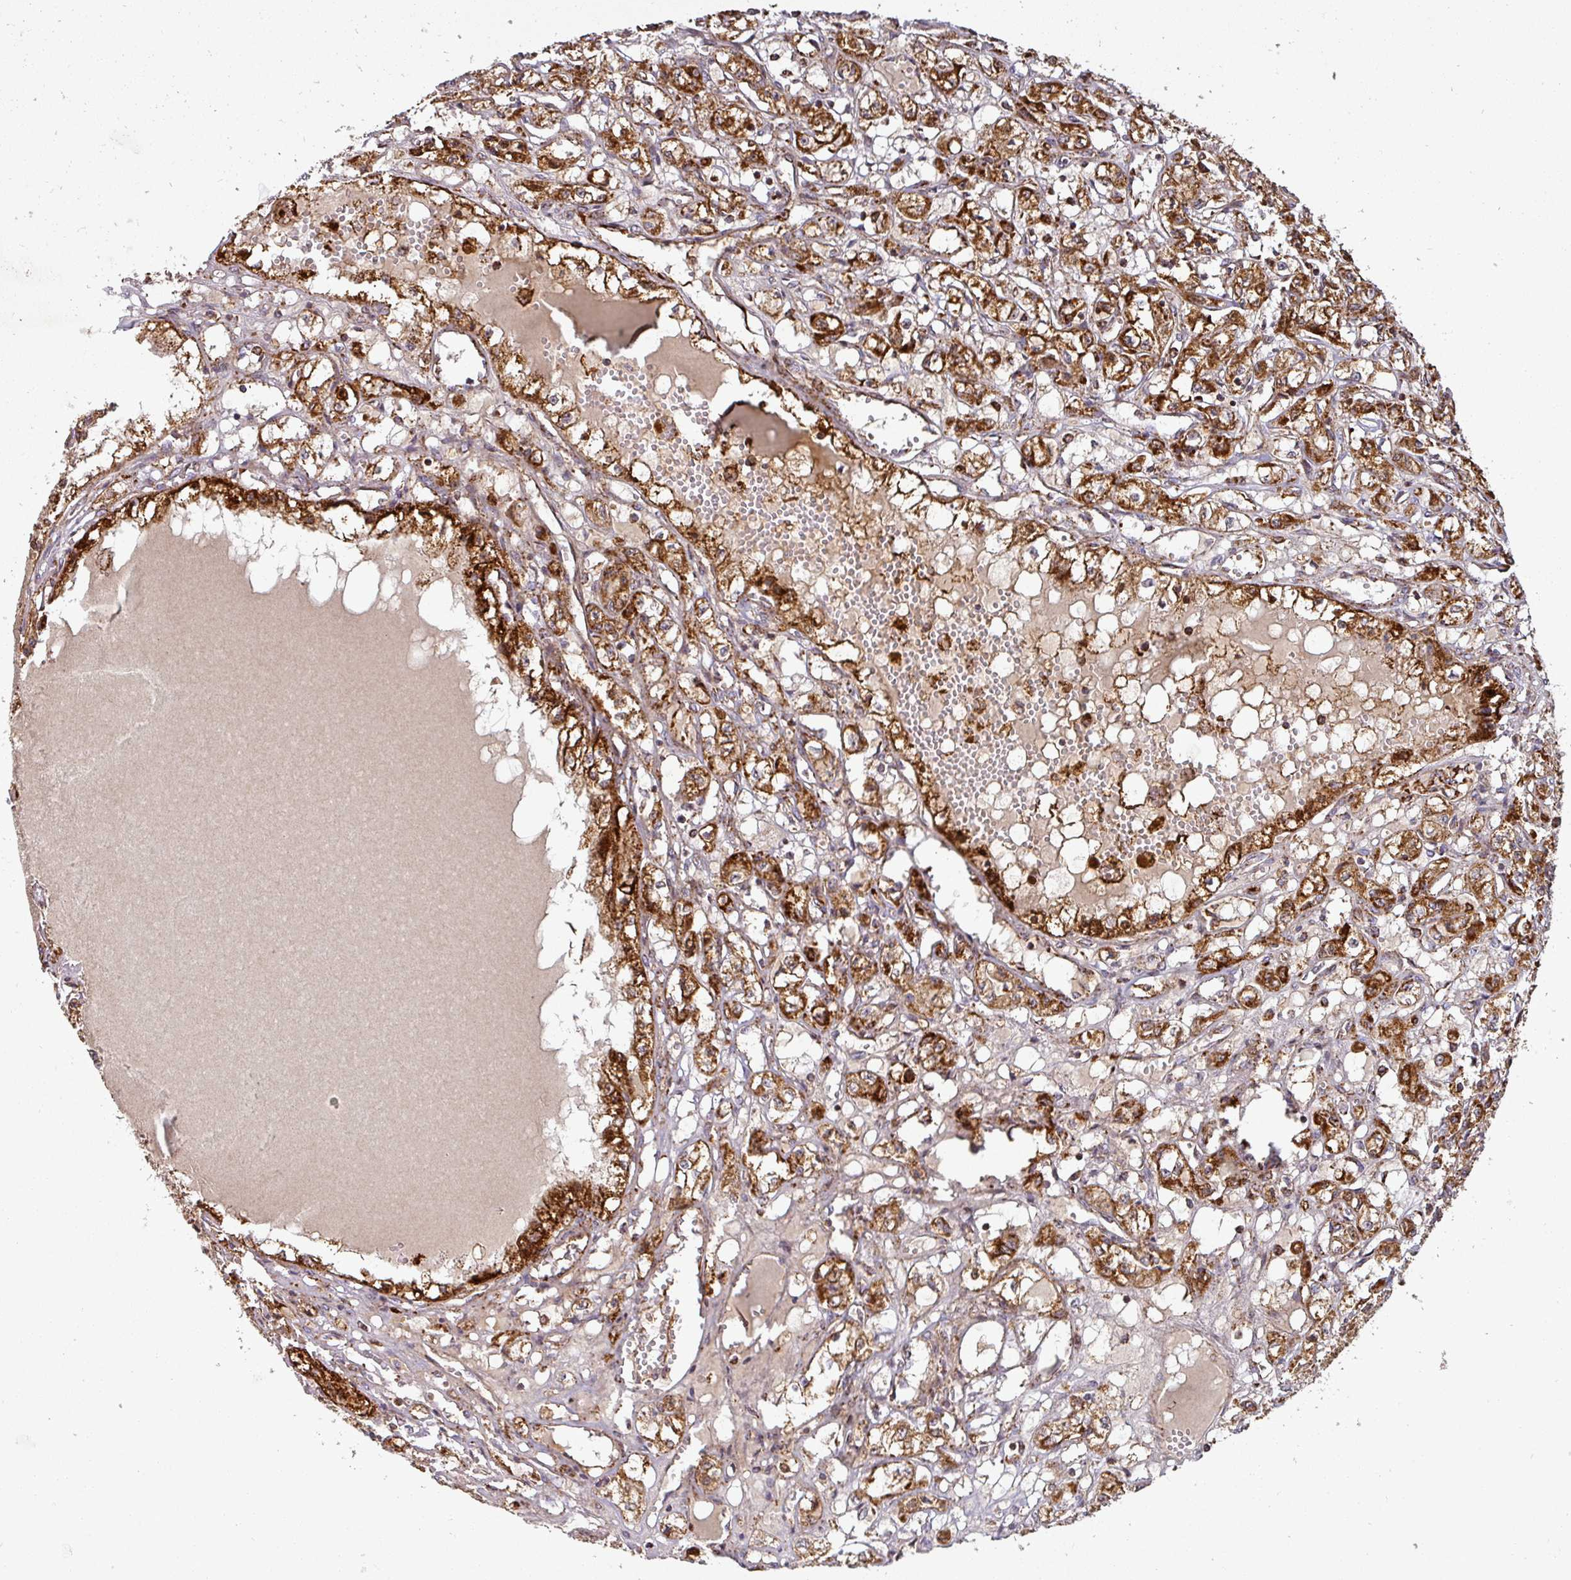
{"staining": {"intensity": "strong", "quantity": ">75%", "location": "cytoplasmic/membranous"}, "tissue": "renal cancer", "cell_type": "Tumor cells", "image_type": "cancer", "snomed": [{"axis": "morphology", "description": "Adenocarcinoma, NOS"}, {"axis": "topography", "description": "Kidney"}], "caption": "Tumor cells reveal high levels of strong cytoplasmic/membranous expression in about >75% of cells in adenocarcinoma (renal). The staining is performed using DAB (3,3'-diaminobenzidine) brown chromogen to label protein expression. The nuclei are counter-stained blue using hematoxylin.", "gene": "GPD2", "patient": {"sex": "male", "age": 56}}